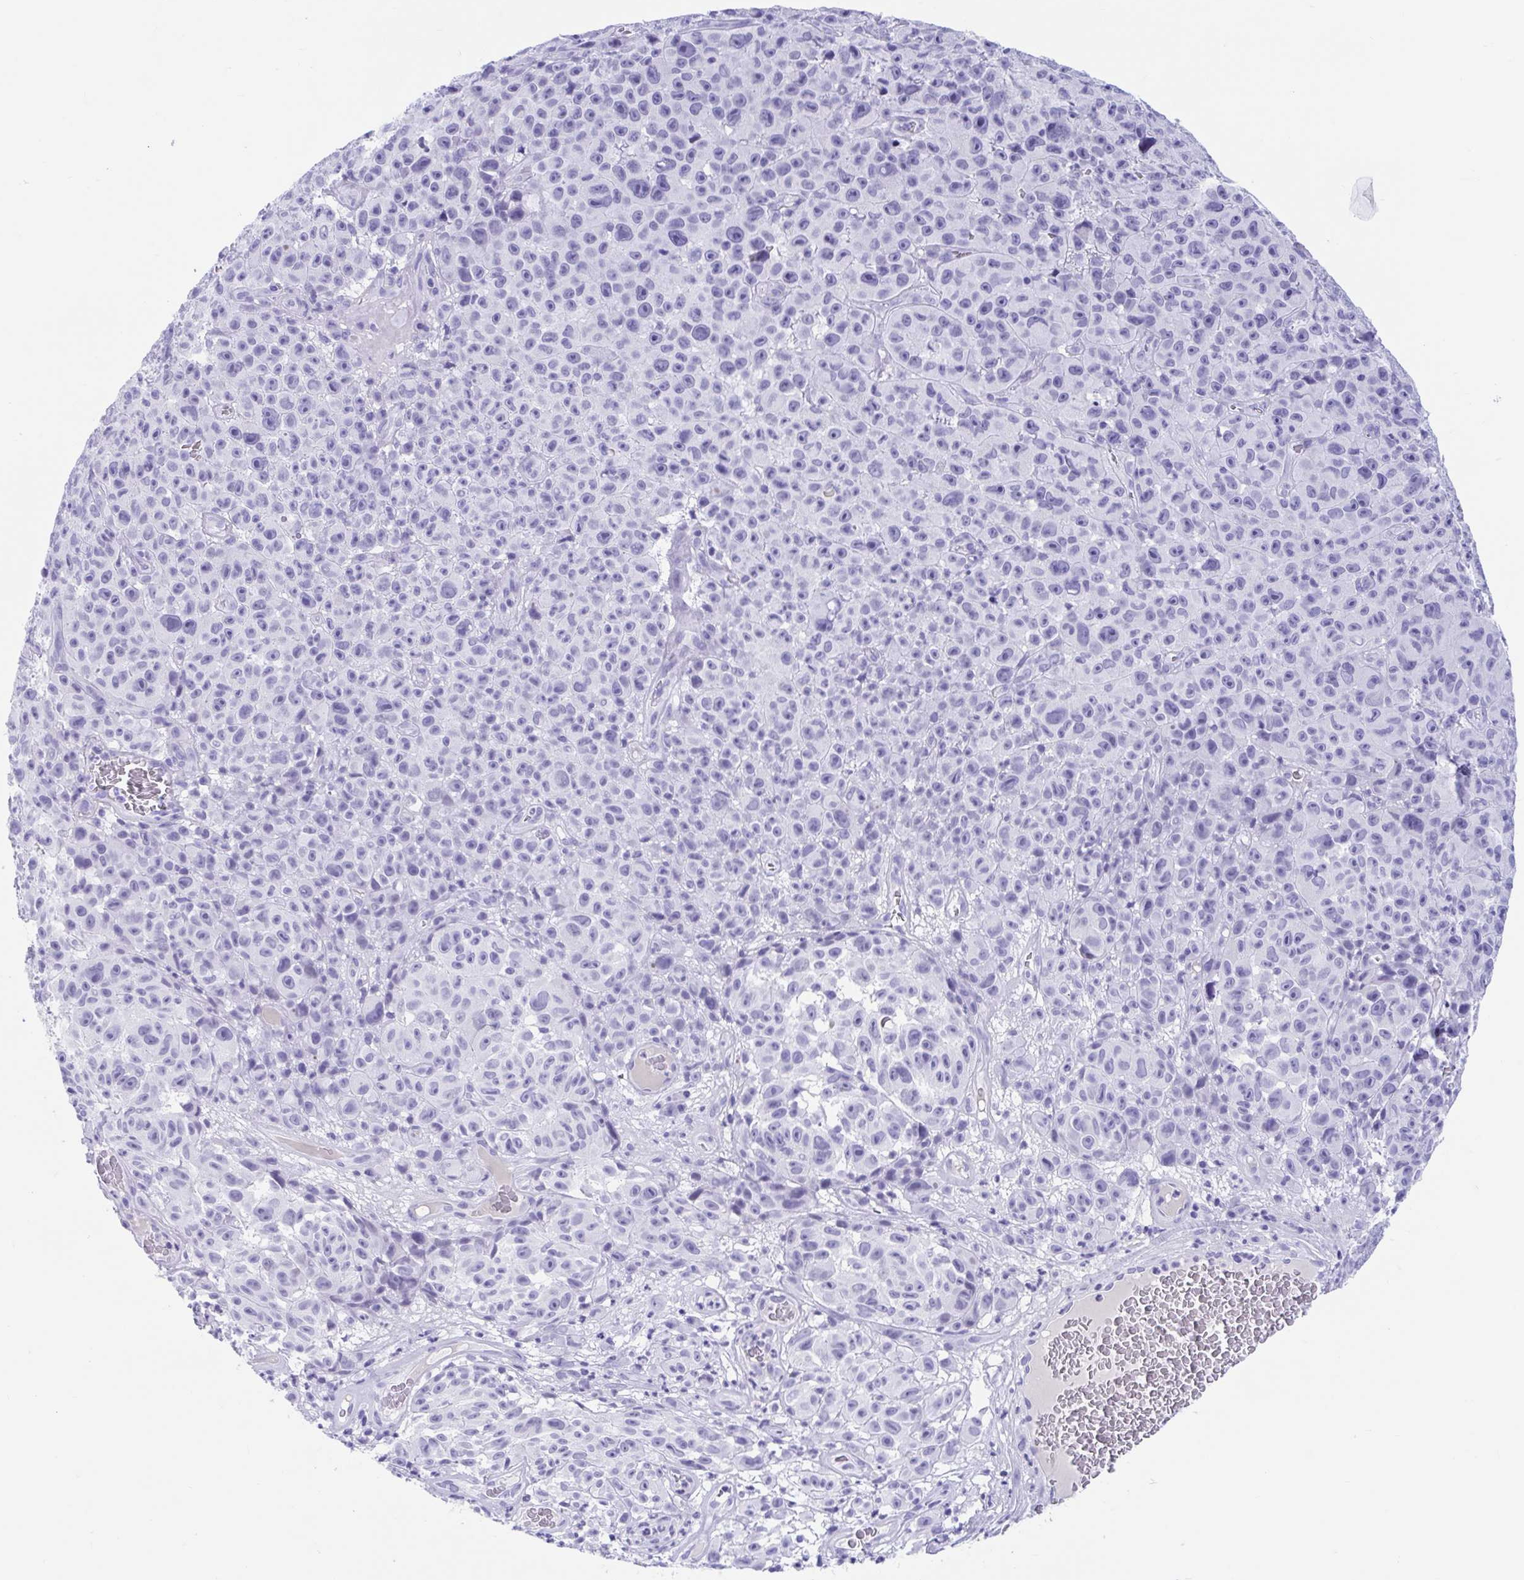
{"staining": {"intensity": "negative", "quantity": "none", "location": "none"}, "tissue": "melanoma", "cell_type": "Tumor cells", "image_type": "cancer", "snomed": [{"axis": "morphology", "description": "Malignant melanoma, NOS"}, {"axis": "topography", "description": "Skin"}], "caption": "This image is of melanoma stained with IHC to label a protein in brown with the nuclei are counter-stained blue. There is no expression in tumor cells.", "gene": "TMEM35A", "patient": {"sex": "female", "age": 82}}